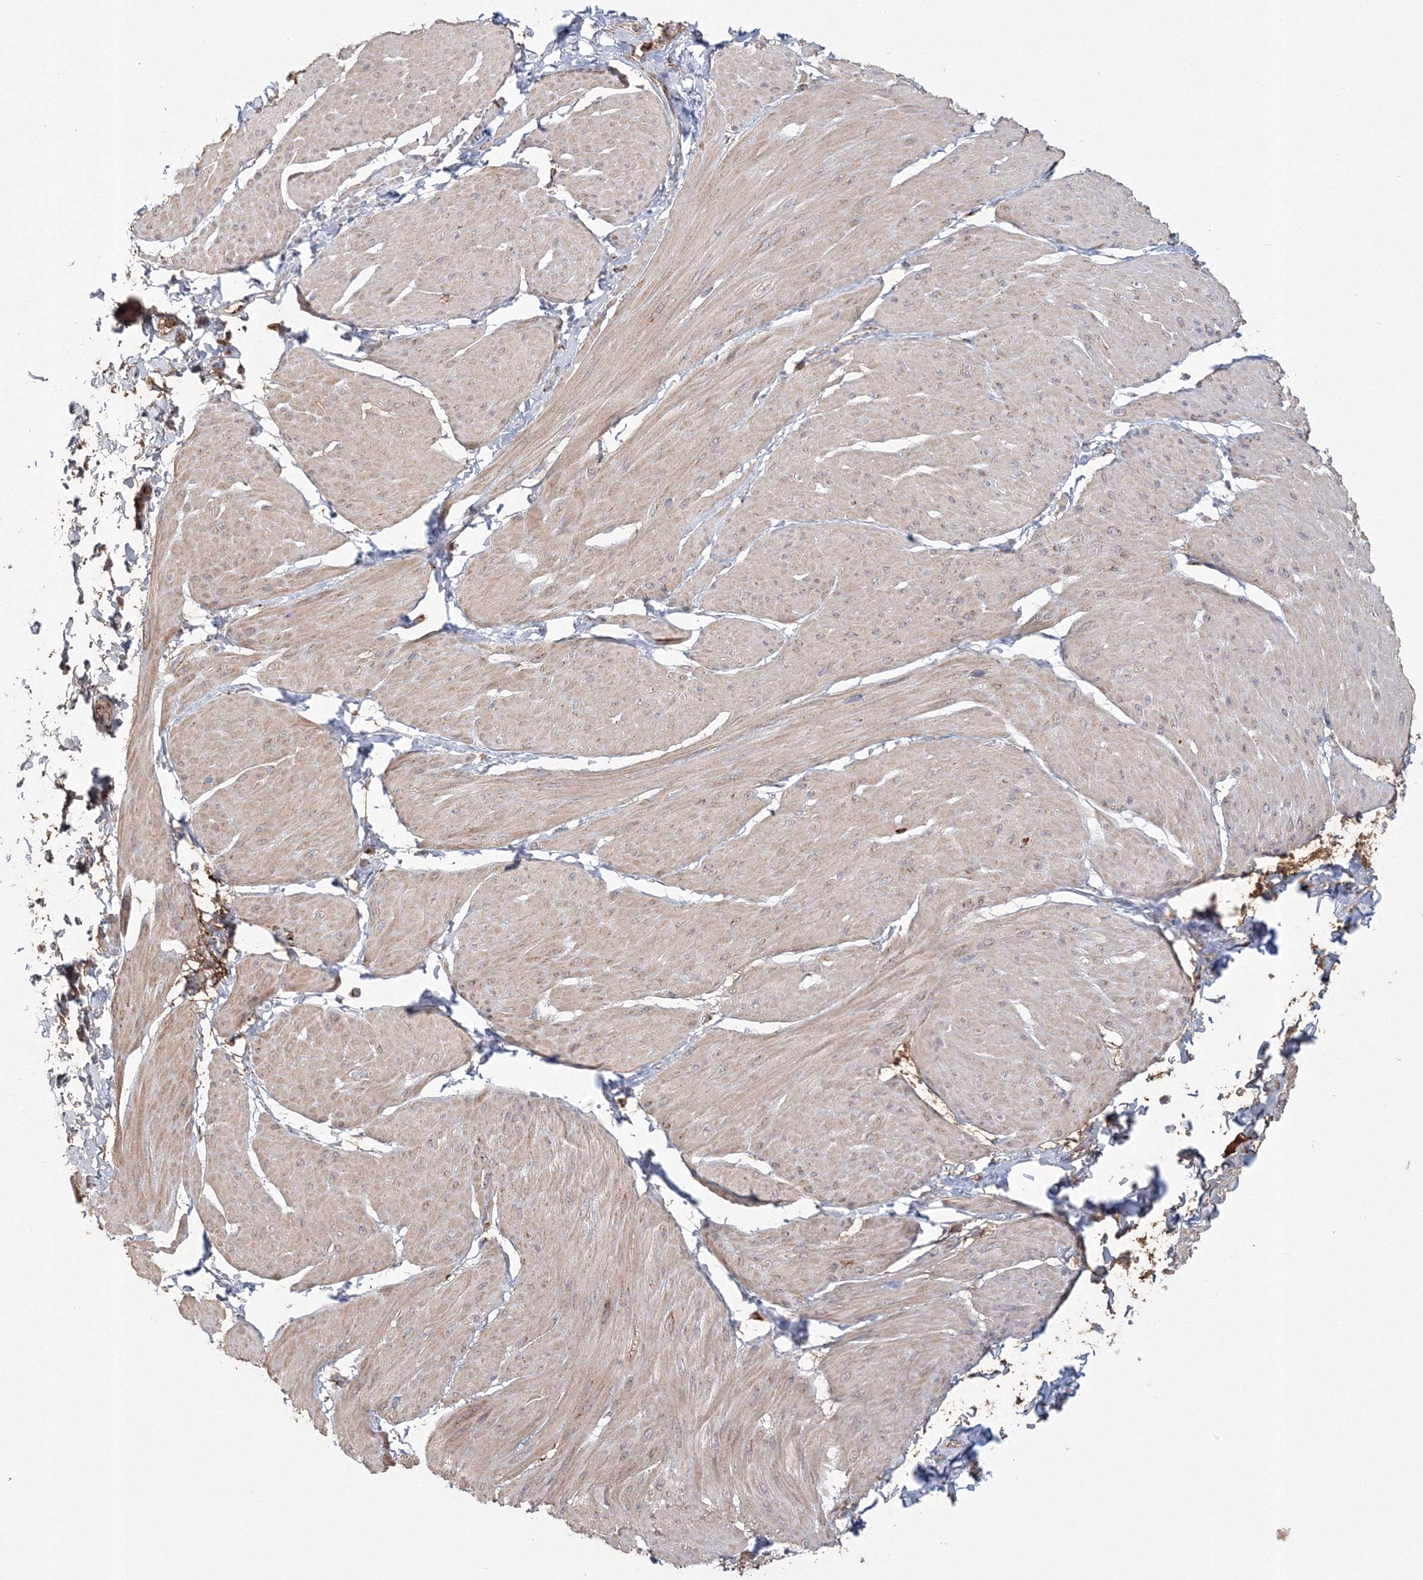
{"staining": {"intensity": "weak", "quantity": ">75%", "location": "cytoplasmic/membranous"}, "tissue": "smooth muscle", "cell_type": "Smooth muscle cells", "image_type": "normal", "snomed": [{"axis": "morphology", "description": "Urothelial carcinoma, High grade"}, {"axis": "topography", "description": "Urinary bladder"}], "caption": "Smooth muscle cells demonstrate weak cytoplasmic/membranous staining in about >75% of cells in normal smooth muscle. (brown staining indicates protein expression, while blue staining denotes nuclei).", "gene": "GRPEL1", "patient": {"sex": "male", "age": 46}}